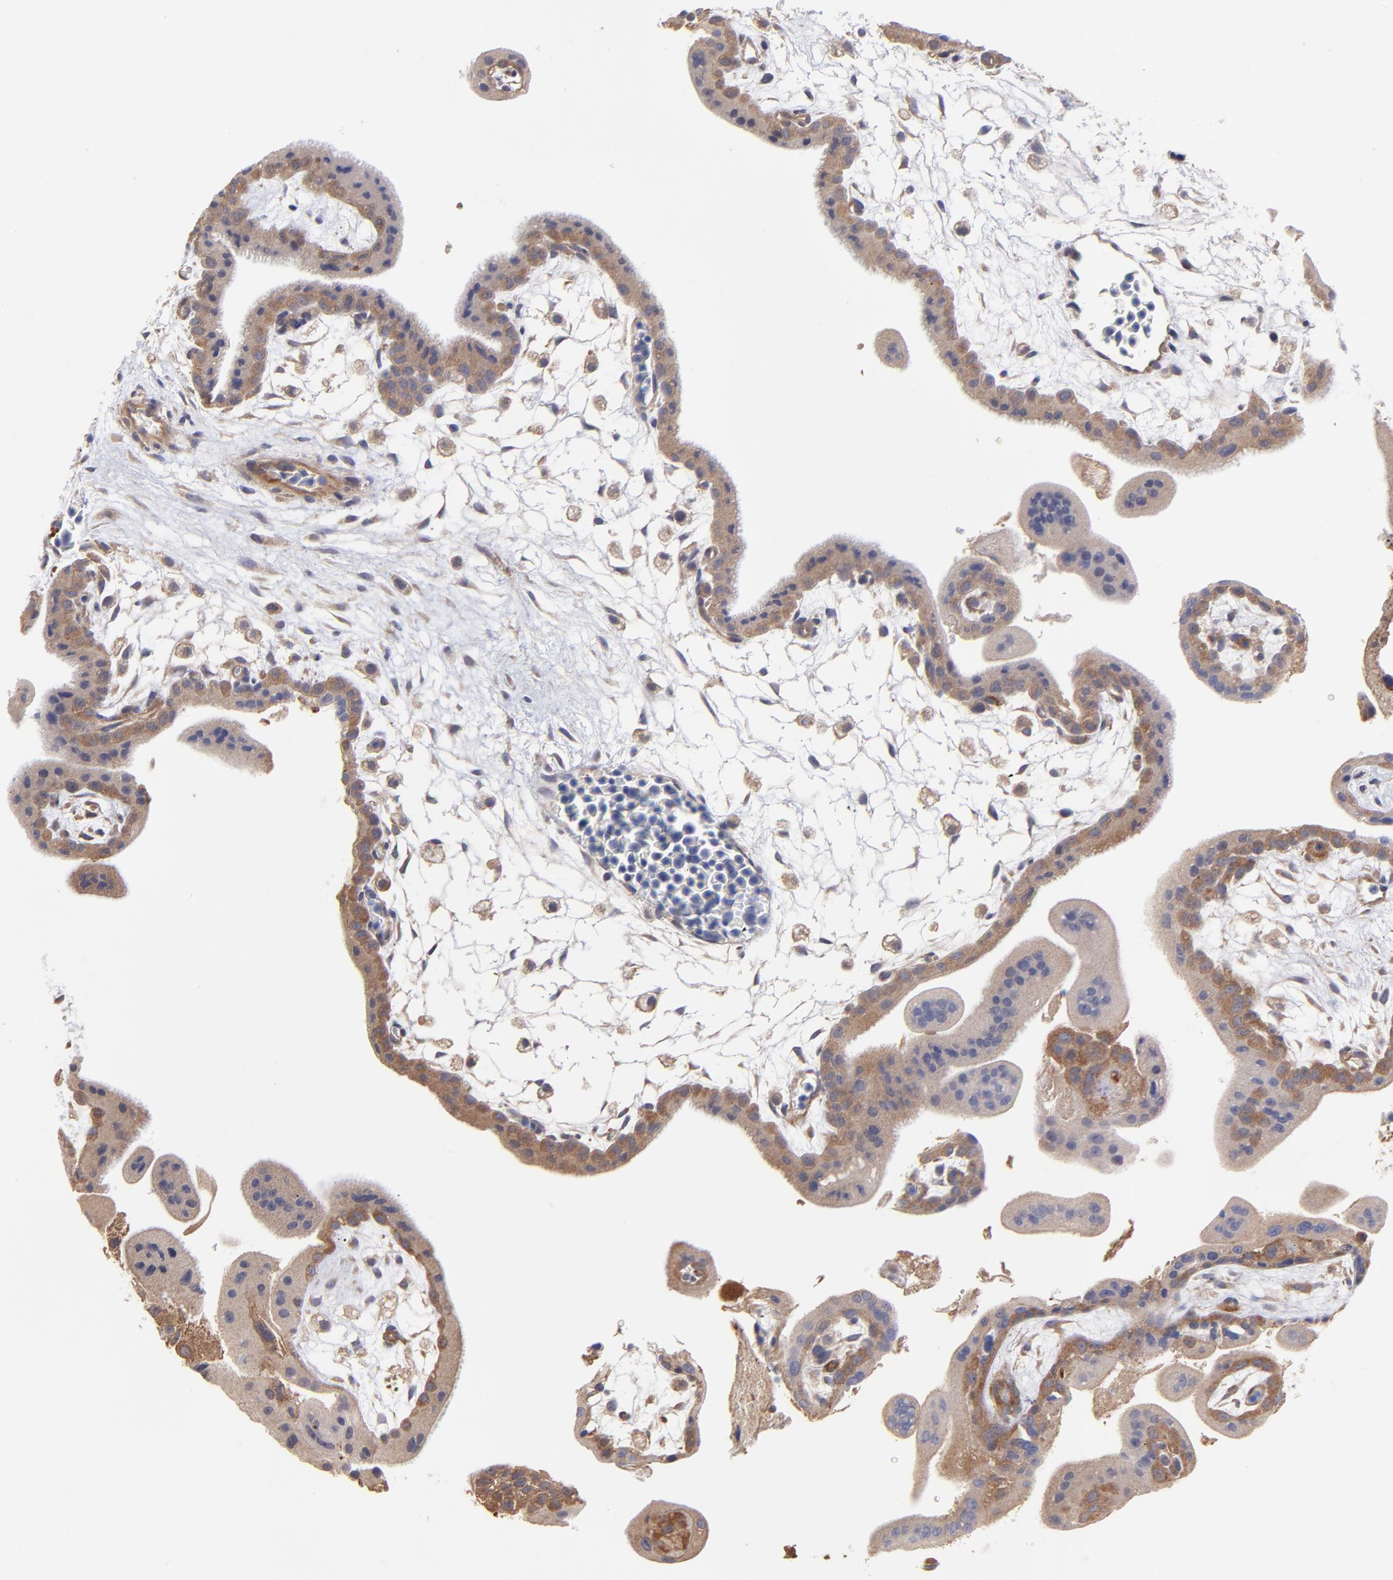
{"staining": {"intensity": "moderate", "quantity": ">75%", "location": "cytoplasmic/membranous"}, "tissue": "placenta", "cell_type": "Decidual cells", "image_type": "normal", "snomed": [{"axis": "morphology", "description": "Normal tissue, NOS"}, {"axis": "topography", "description": "Placenta"}], "caption": "Immunohistochemical staining of benign human placenta exhibits >75% levels of moderate cytoplasmic/membranous protein positivity in about >75% of decidual cells.", "gene": "ASB7", "patient": {"sex": "female", "age": 35}}